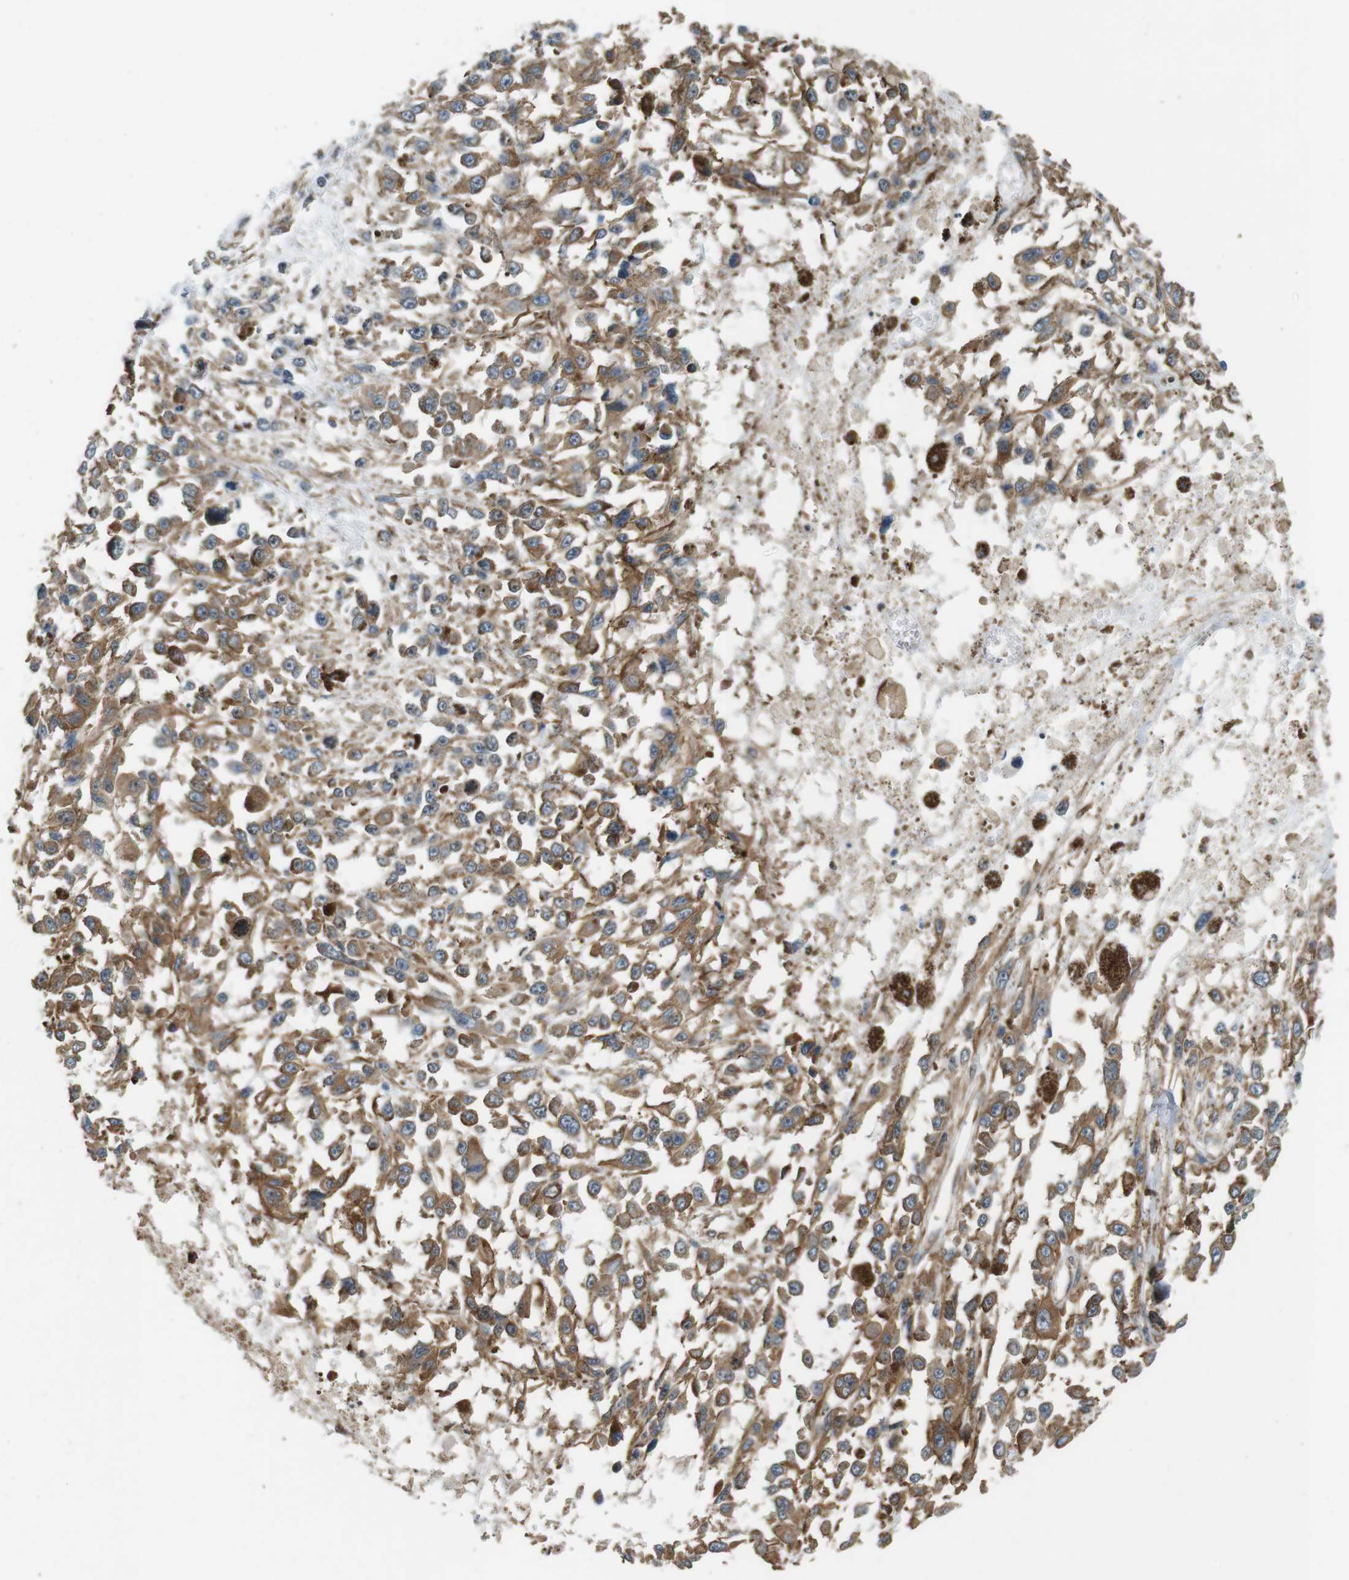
{"staining": {"intensity": "moderate", "quantity": ">75%", "location": "cytoplasmic/membranous"}, "tissue": "melanoma", "cell_type": "Tumor cells", "image_type": "cancer", "snomed": [{"axis": "morphology", "description": "Malignant melanoma, Metastatic site"}, {"axis": "topography", "description": "Lymph node"}], "caption": "Immunohistochemistry (IHC) micrograph of human melanoma stained for a protein (brown), which displays medium levels of moderate cytoplasmic/membranous positivity in about >75% of tumor cells.", "gene": "PA2G4", "patient": {"sex": "male", "age": 59}}